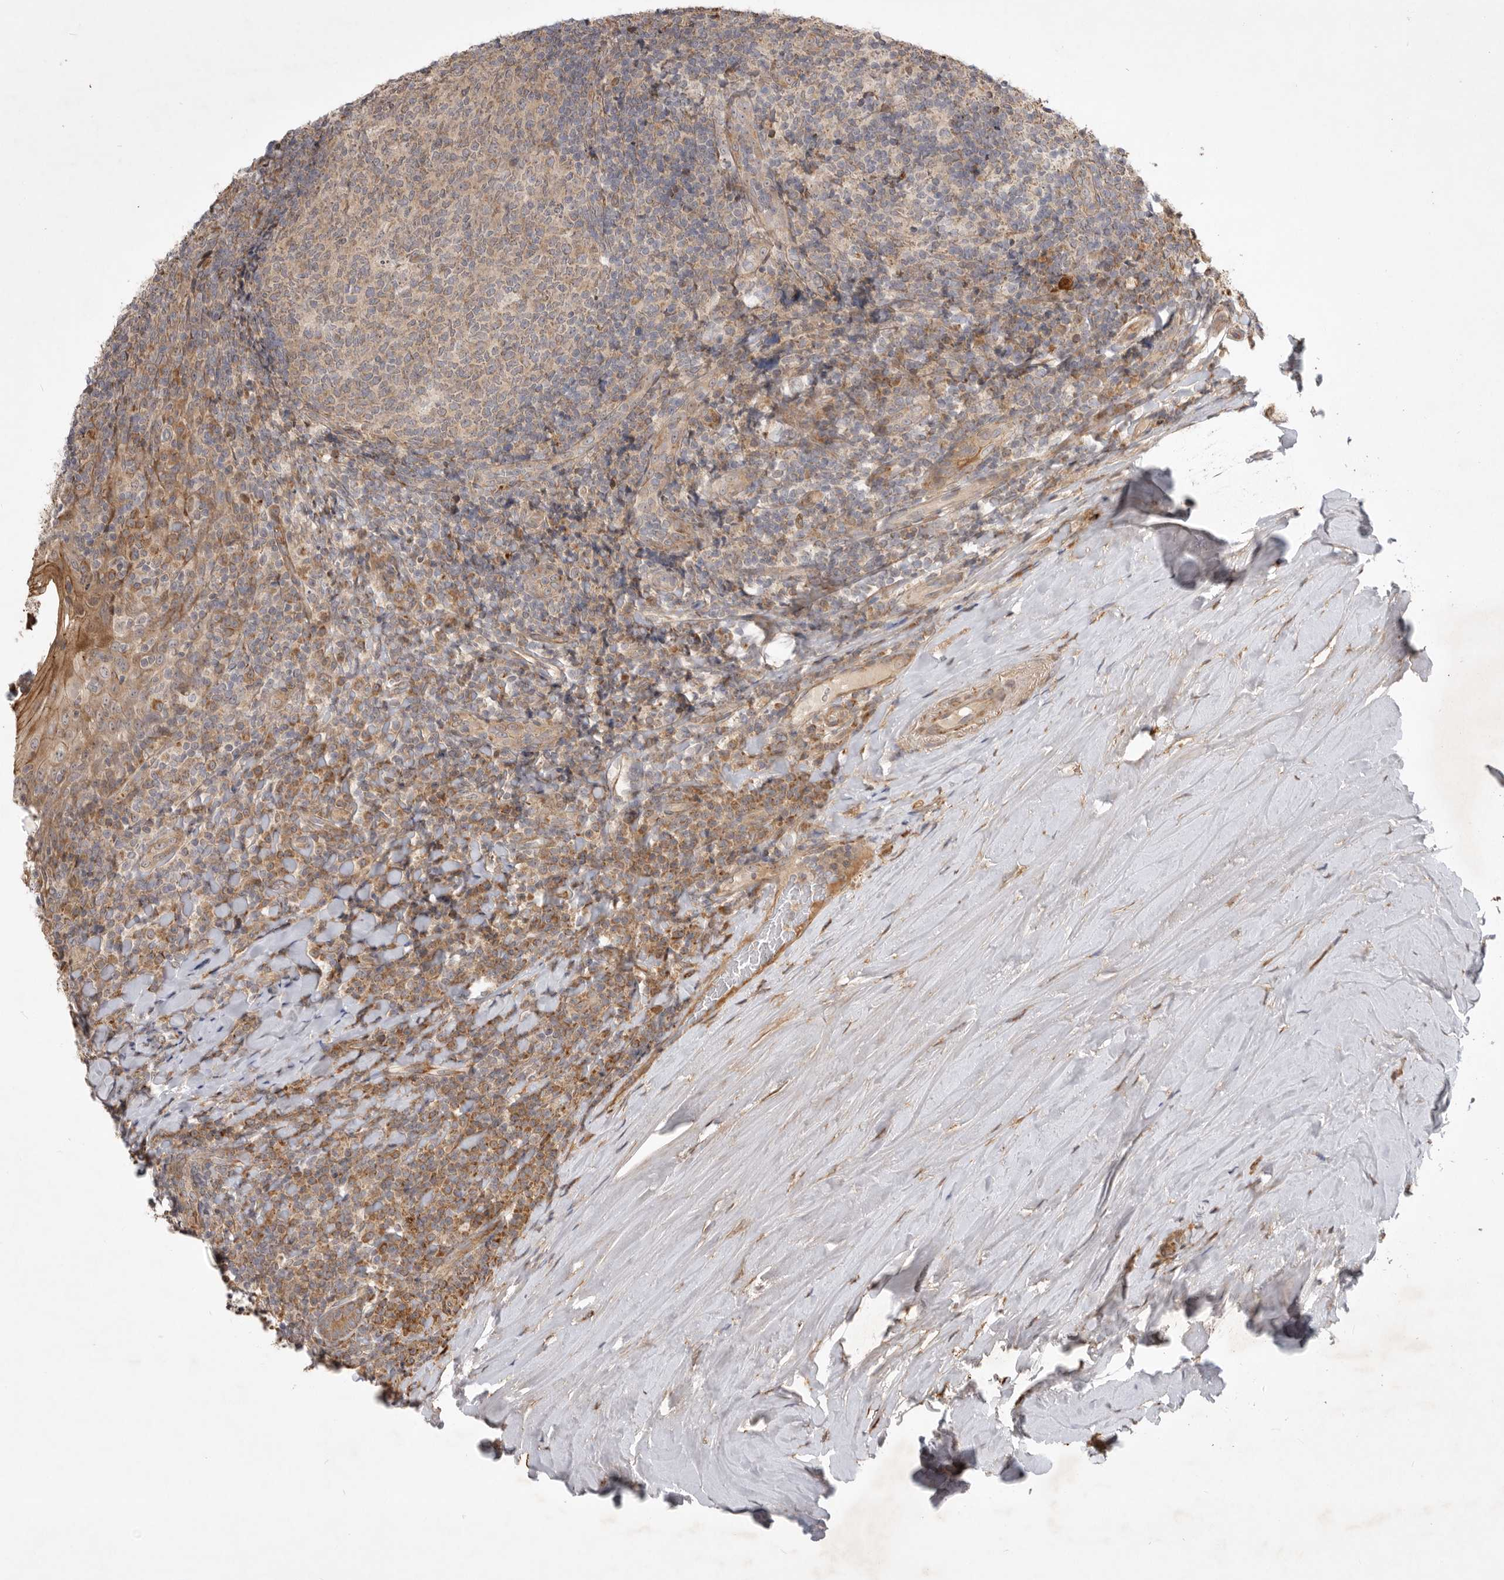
{"staining": {"intensity": "weak", "quantity": ">75%", "location": "cytoplasmic/membranous"}, "tissue": "tonsil", "cell_type": "Germinal center cells", "image_type": "normal", "snomed": [{"axis": "morphology", "description": "Normal tissue, NOS"}, {"axis": "topography", "description": "Tonsil"}], "caption": "The photomicrograph displays a brown stain indicating the presence of a protein in the cytoplasmic/membranous of germinal center cells in tonsil. The staining was performed using DAB (3,3'-diaminobenzidine), with brown indicating positive protein expression. Nuclei are stained blue with hematoxylin.", "gene": "DPH7", "patient": {"sex": "male", "age": 37}}